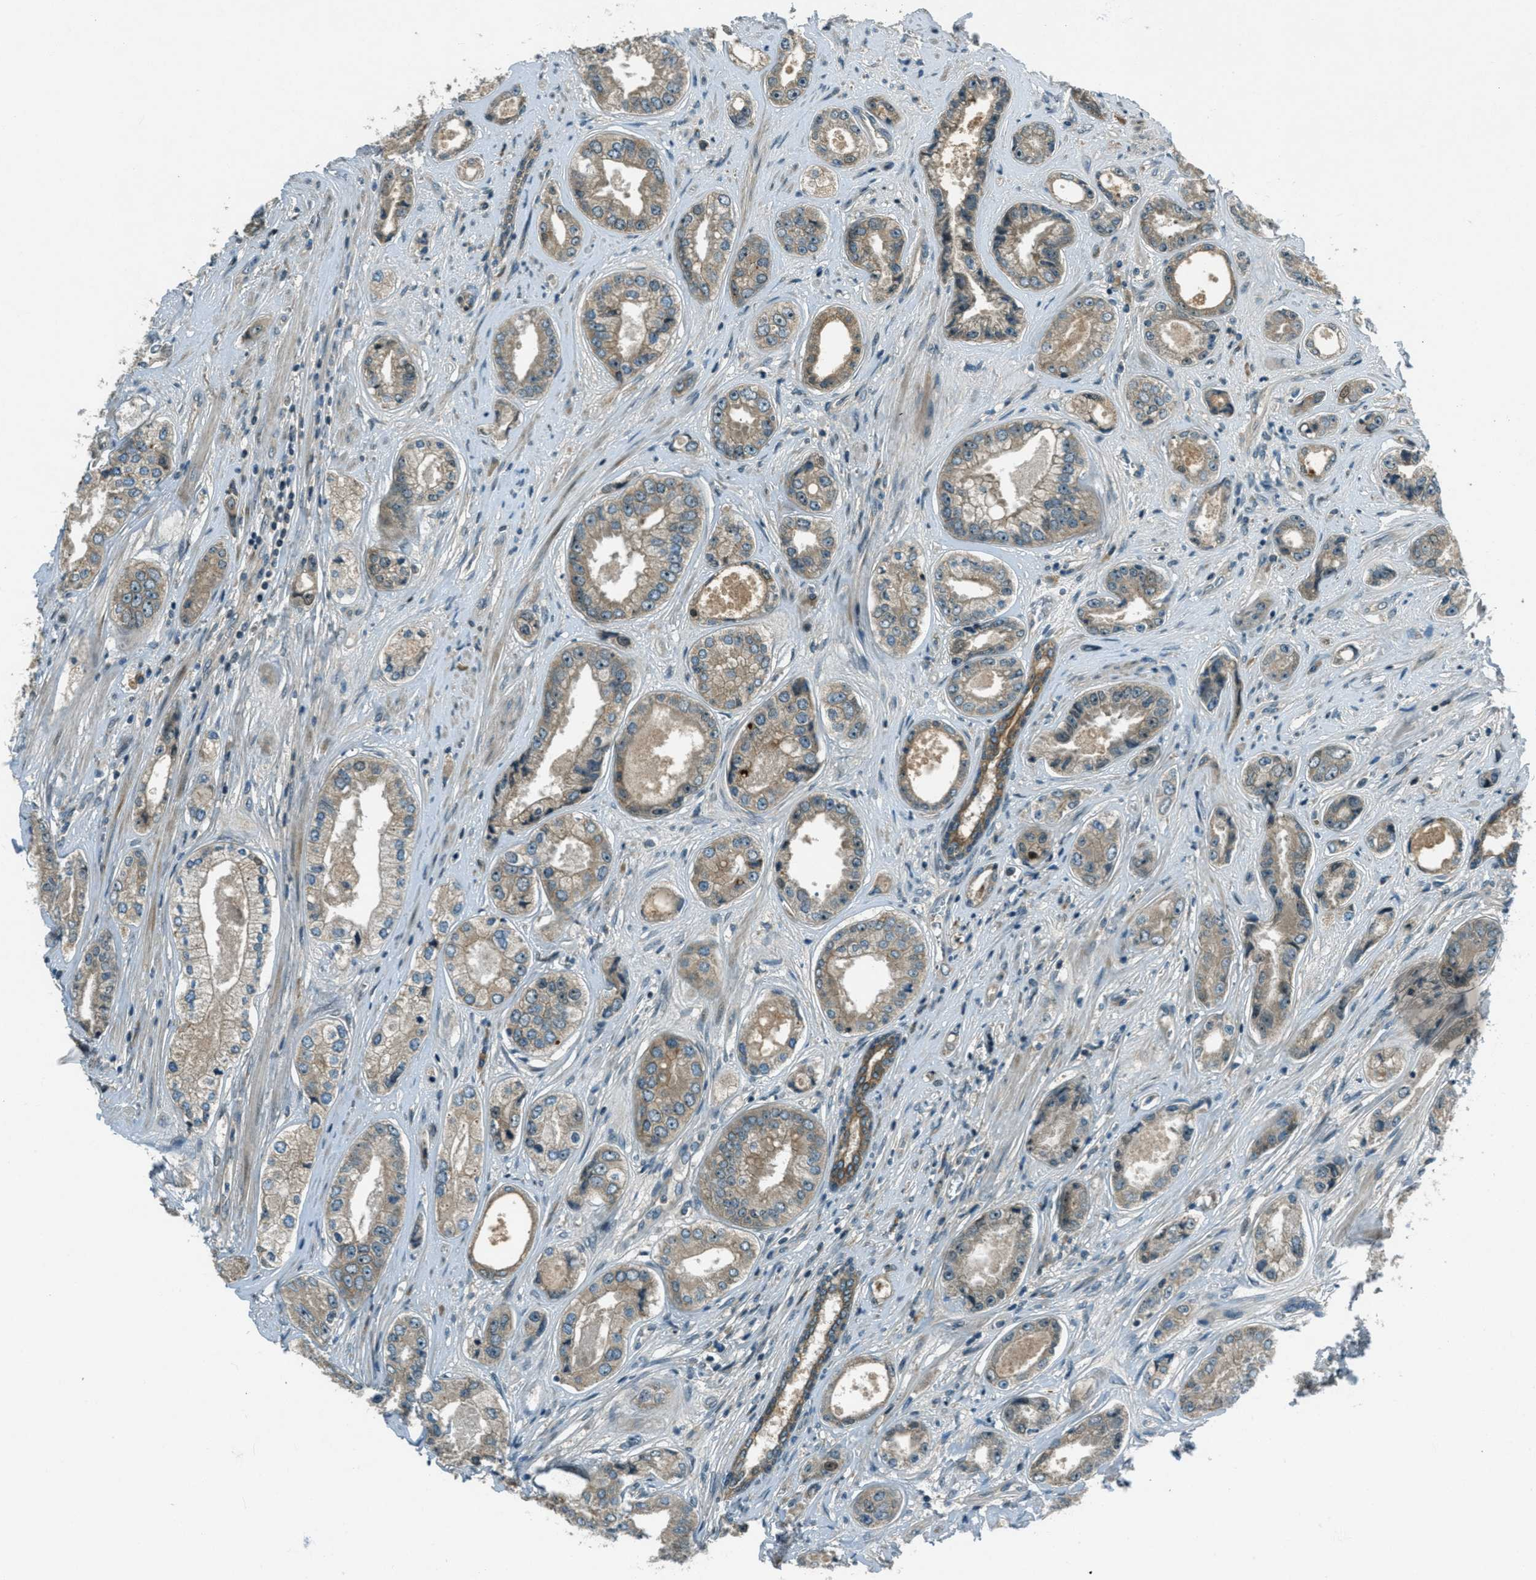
{"staining": {"intensity": "weak", "quantity": ">75%", "location": "cytoplasmic/membranous"}, "tissue": "prostate cancer", "cell_type": "Tumor cells", "image_type": "cancer", "snomed": [{"axis": "morphology", "description": "Adenocarcinoma, High grade"}, {"axis": "topography", "description": "Prostate"}], "caption": "The image shows a brown stain indicating the presence of a protein in the cytoplasmic/membranous of tumor cells in prostate cancer (adenocarcinoma (high-grade)).", "gene": "STK11", "patient": {"sex": "male", "age": 61}}